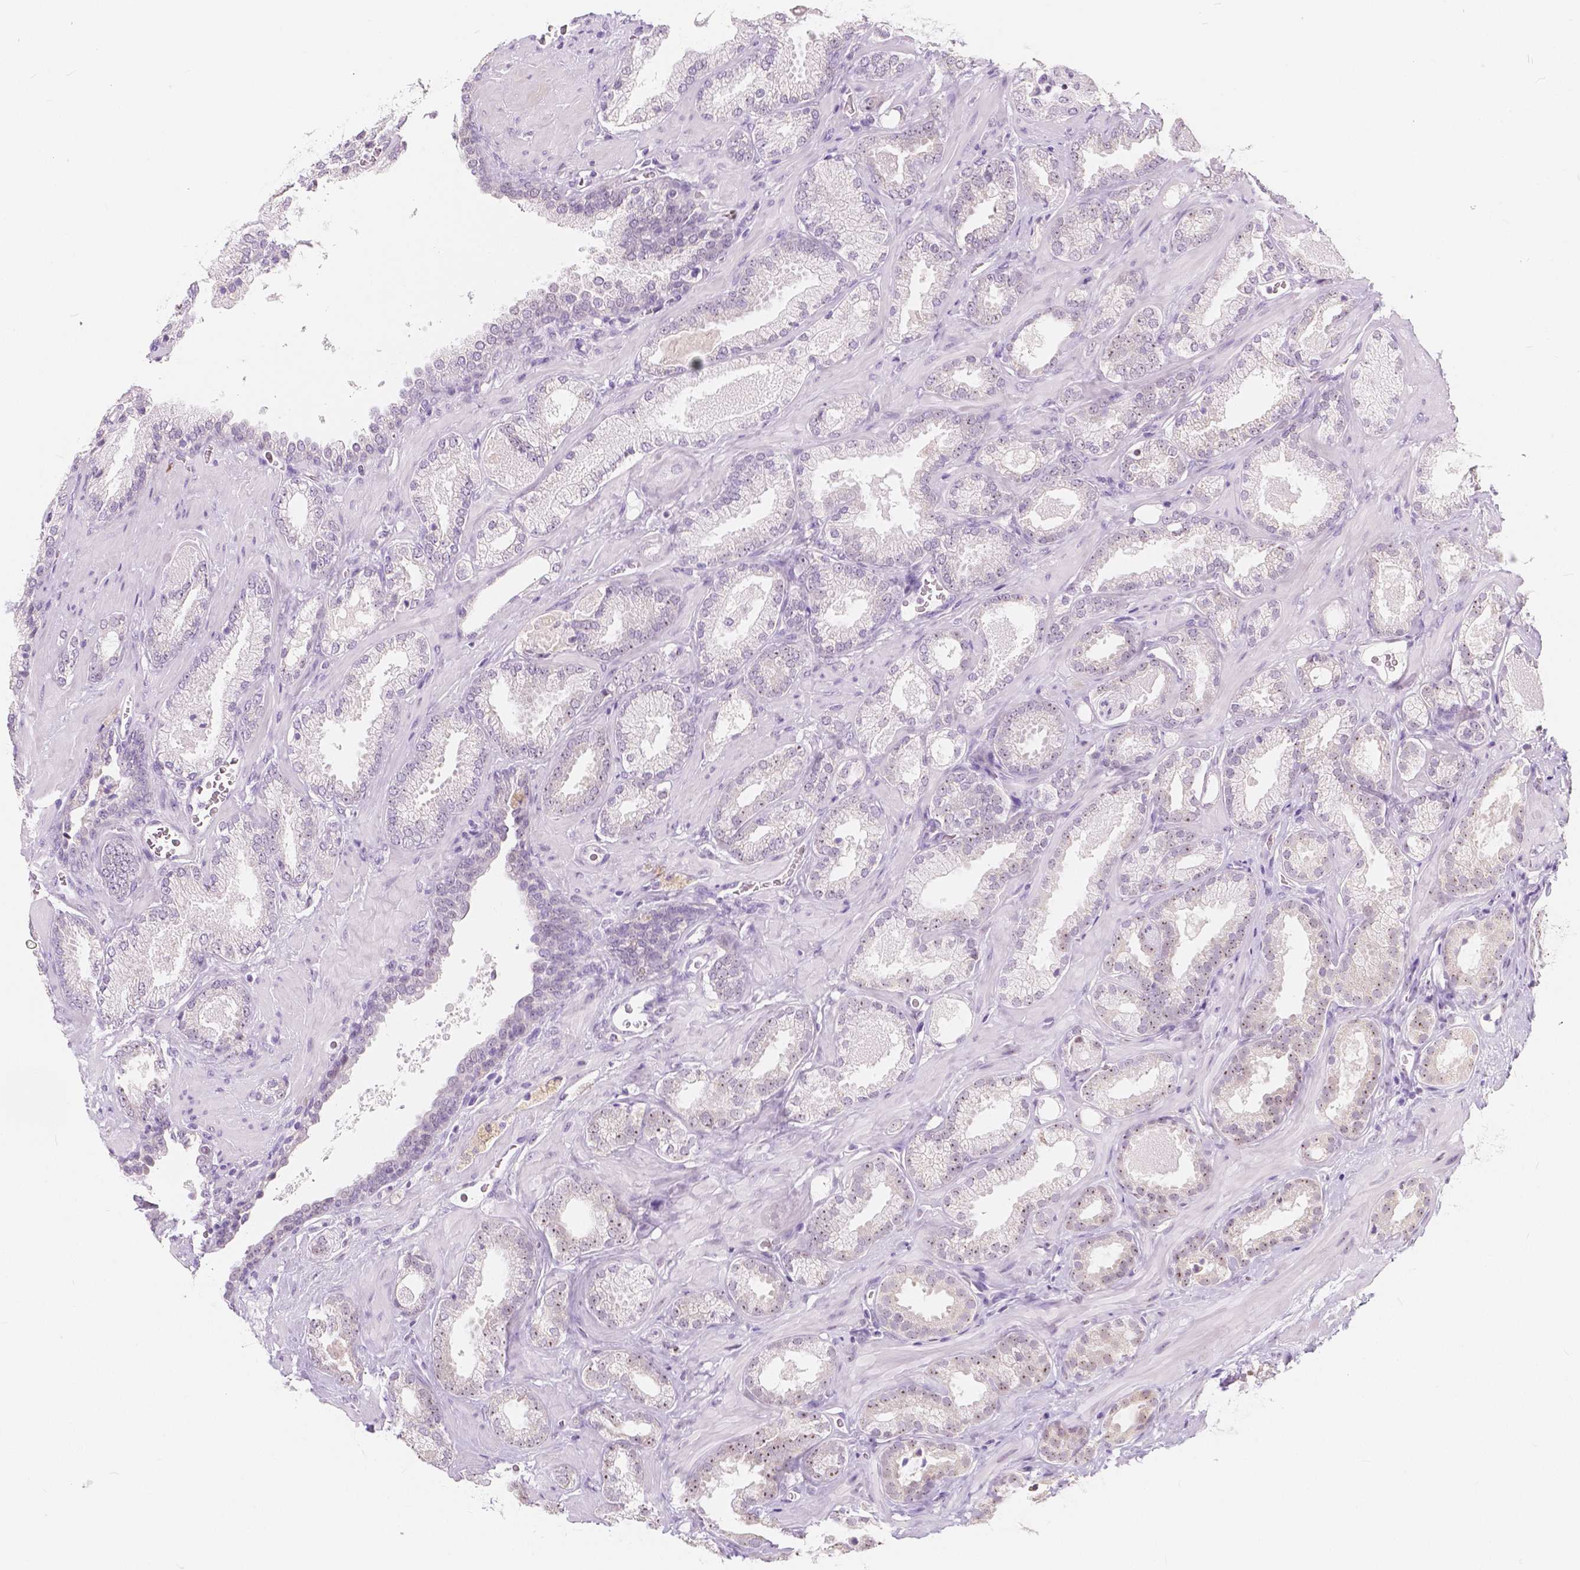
{"staining": {"intensity": "negative", "quantity": "none", "location": "none"}, "tissue": "prostate cancer", "cell_type": "Tumor cells", "image_type": "cancer", "snomed": [{"axis": "morphology", "description": "Adenocarcinoma, Low grade"}, {"axis": "topography", "description": "Prostate"}], "caption": "Immunohistochemistry (IHC) micrograph of neoplastic tissue: prostate cancer stained with DAB (3,3'-diaminobenzidine) displays no significant protein staining in tumor cells.", "gene": "NOLC1", "patient": {"sex": "male", "age": 62}}